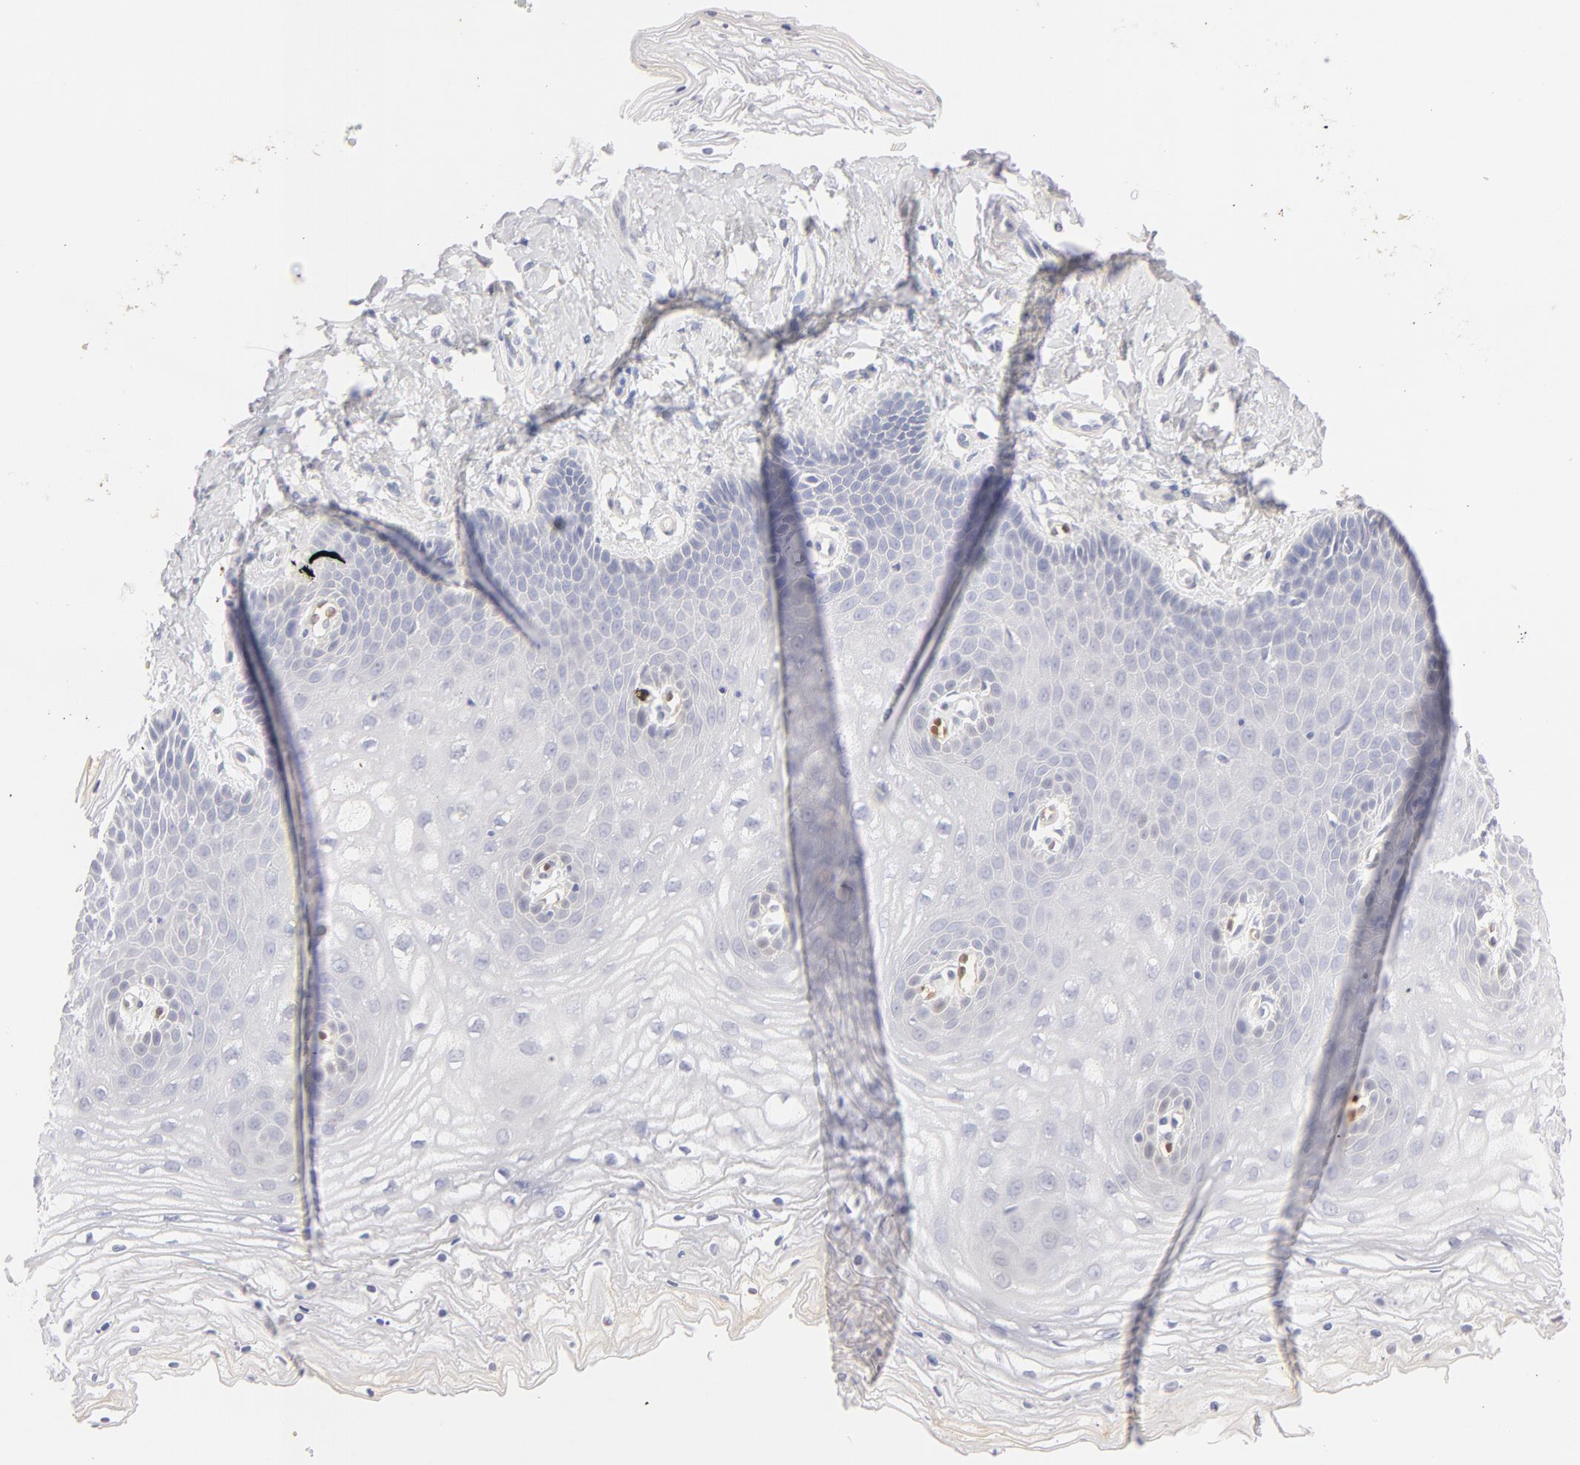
{"staining": {"intensity": "negative", "quantity": "none", "location": "none"}, "tissue": "vagina", "cell_type": "Squamous epithelial cells", "image_type": "normal", "snomed": [{"axis": "morphology", "description": "Normal tissue, NOS"}, {"axis": "topography", "description": "Vagina"}], "caption": "Vagina stained for a protein using IHC displays no staining squamous epithelial cells.", "gene": "CA2", "patient": {"sex": "female", "age": 68}}